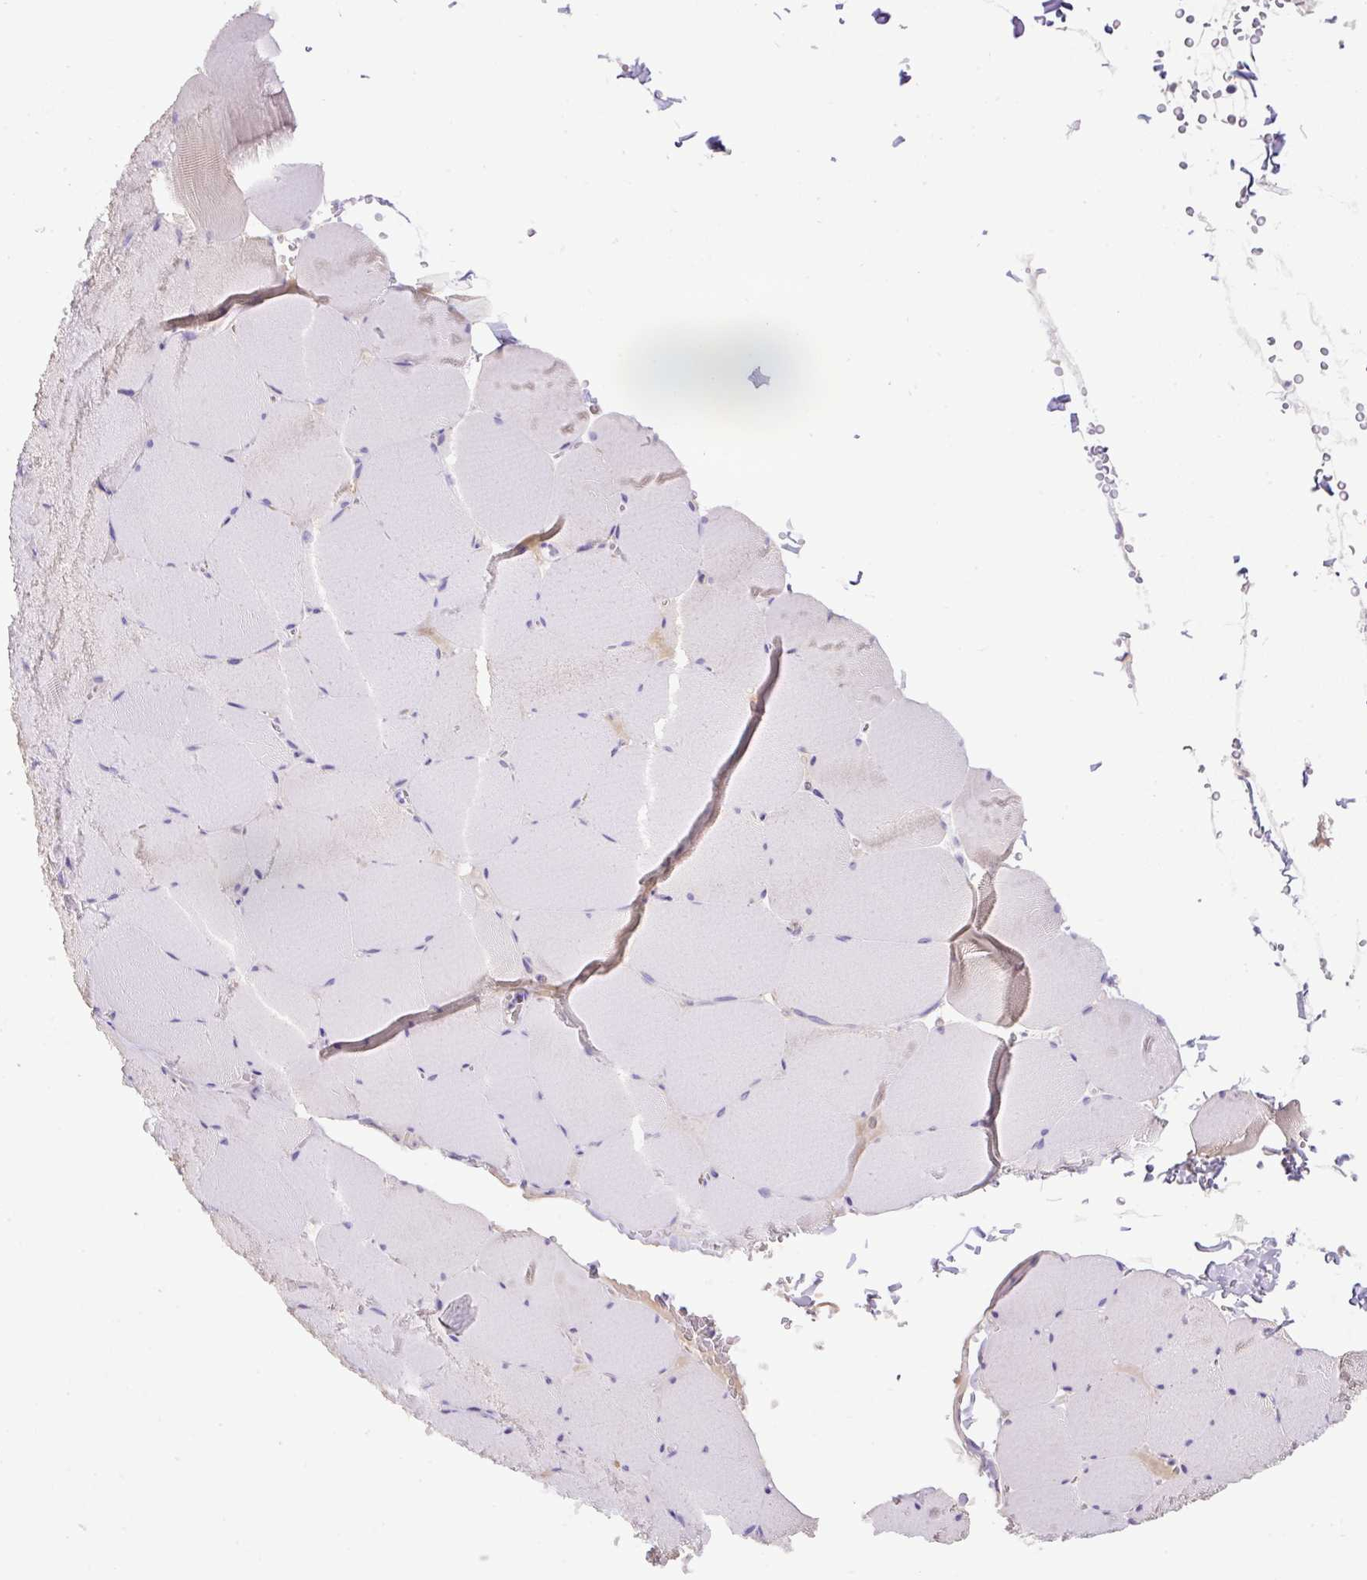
{"staining": {"intensity": "negative", "quantity": "none", "location": "none"}, "tissue": "skeletal muscle", "cell_type": "Myocytes", "image_type": "normal", "snomed": [{"axis": "morphology", "description": "Normal tissue, NOS"}, {"axis": "topography", "description": "Skeletal muscle"}, {"axis": "topography", "description": "Head-Neck"}], "caption": "IHC photomicrograph of normal skeletal muscle: human skeletal muscle stained with DAB displays no significant protein positivity in myocytes. The staining was performed using DAB (3,3'-diaminobenzidine) to visualize the protein expression in brown, while the nuclei were stained in blue with hematoxylin (Magnification: 20x).", "gene": "SPTBN5", "patient": {"sex": "male", "age": 66}}